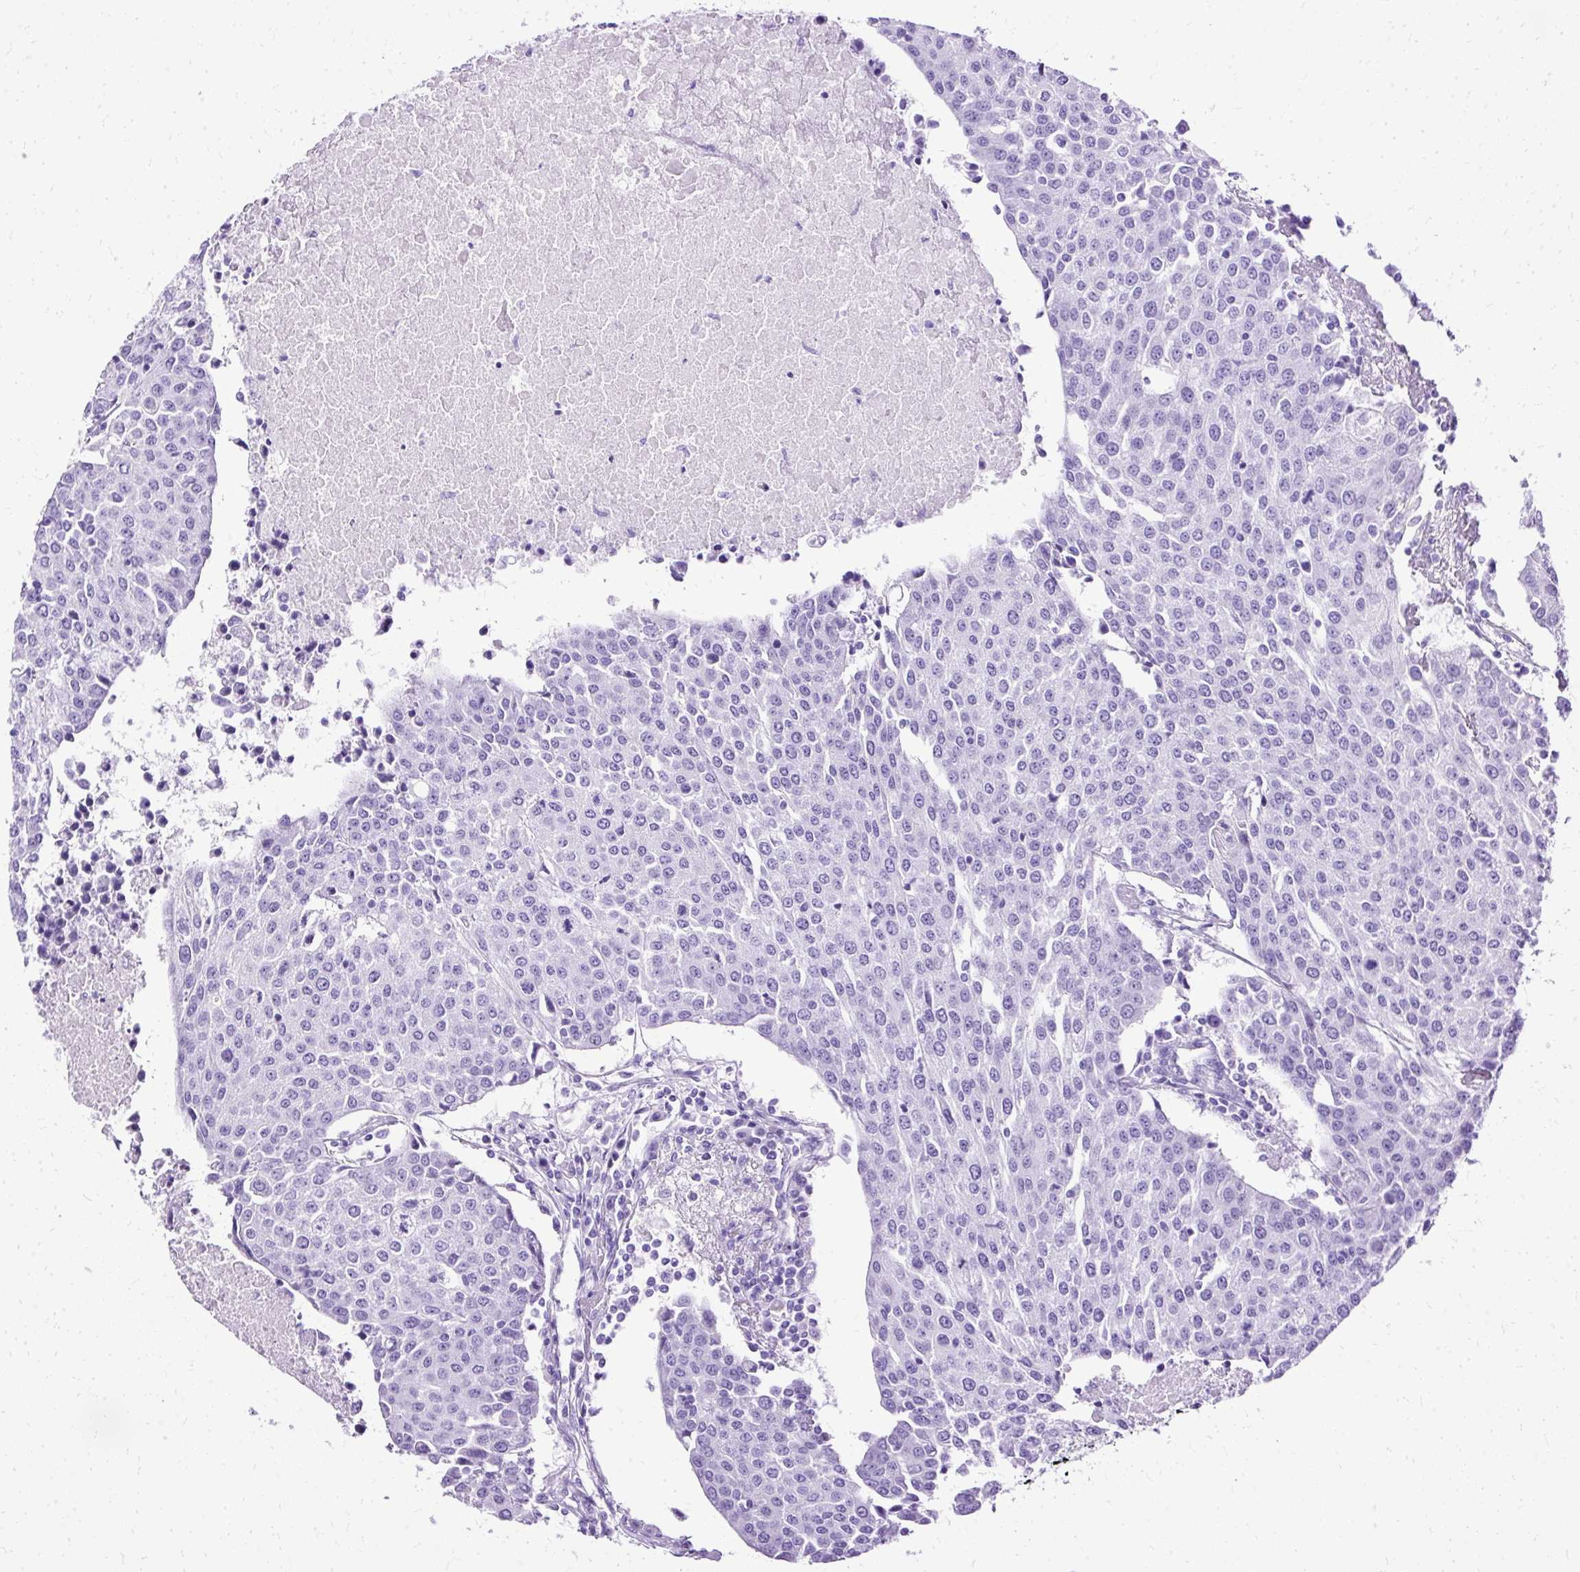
{"staining": {"intensity": "negative", "quantity": "none", "location": "none"}, "tissue": "urothelial cancer", "cell_type": "Tumor cells", "image_type": "cancer", "snomed": [{"axis": "morphology", "description": "Urothelial carcinoma, High grade"}, {"axis": "topography", "description": "Urinary bladder"}], "caption": "Urothelial carcinoma (high-grade) was stained to show a protein in brown. There is no significant expression in tumor cells.", "gene": "SLC8A2", "patient": {"sex": "female", "age": 85}}